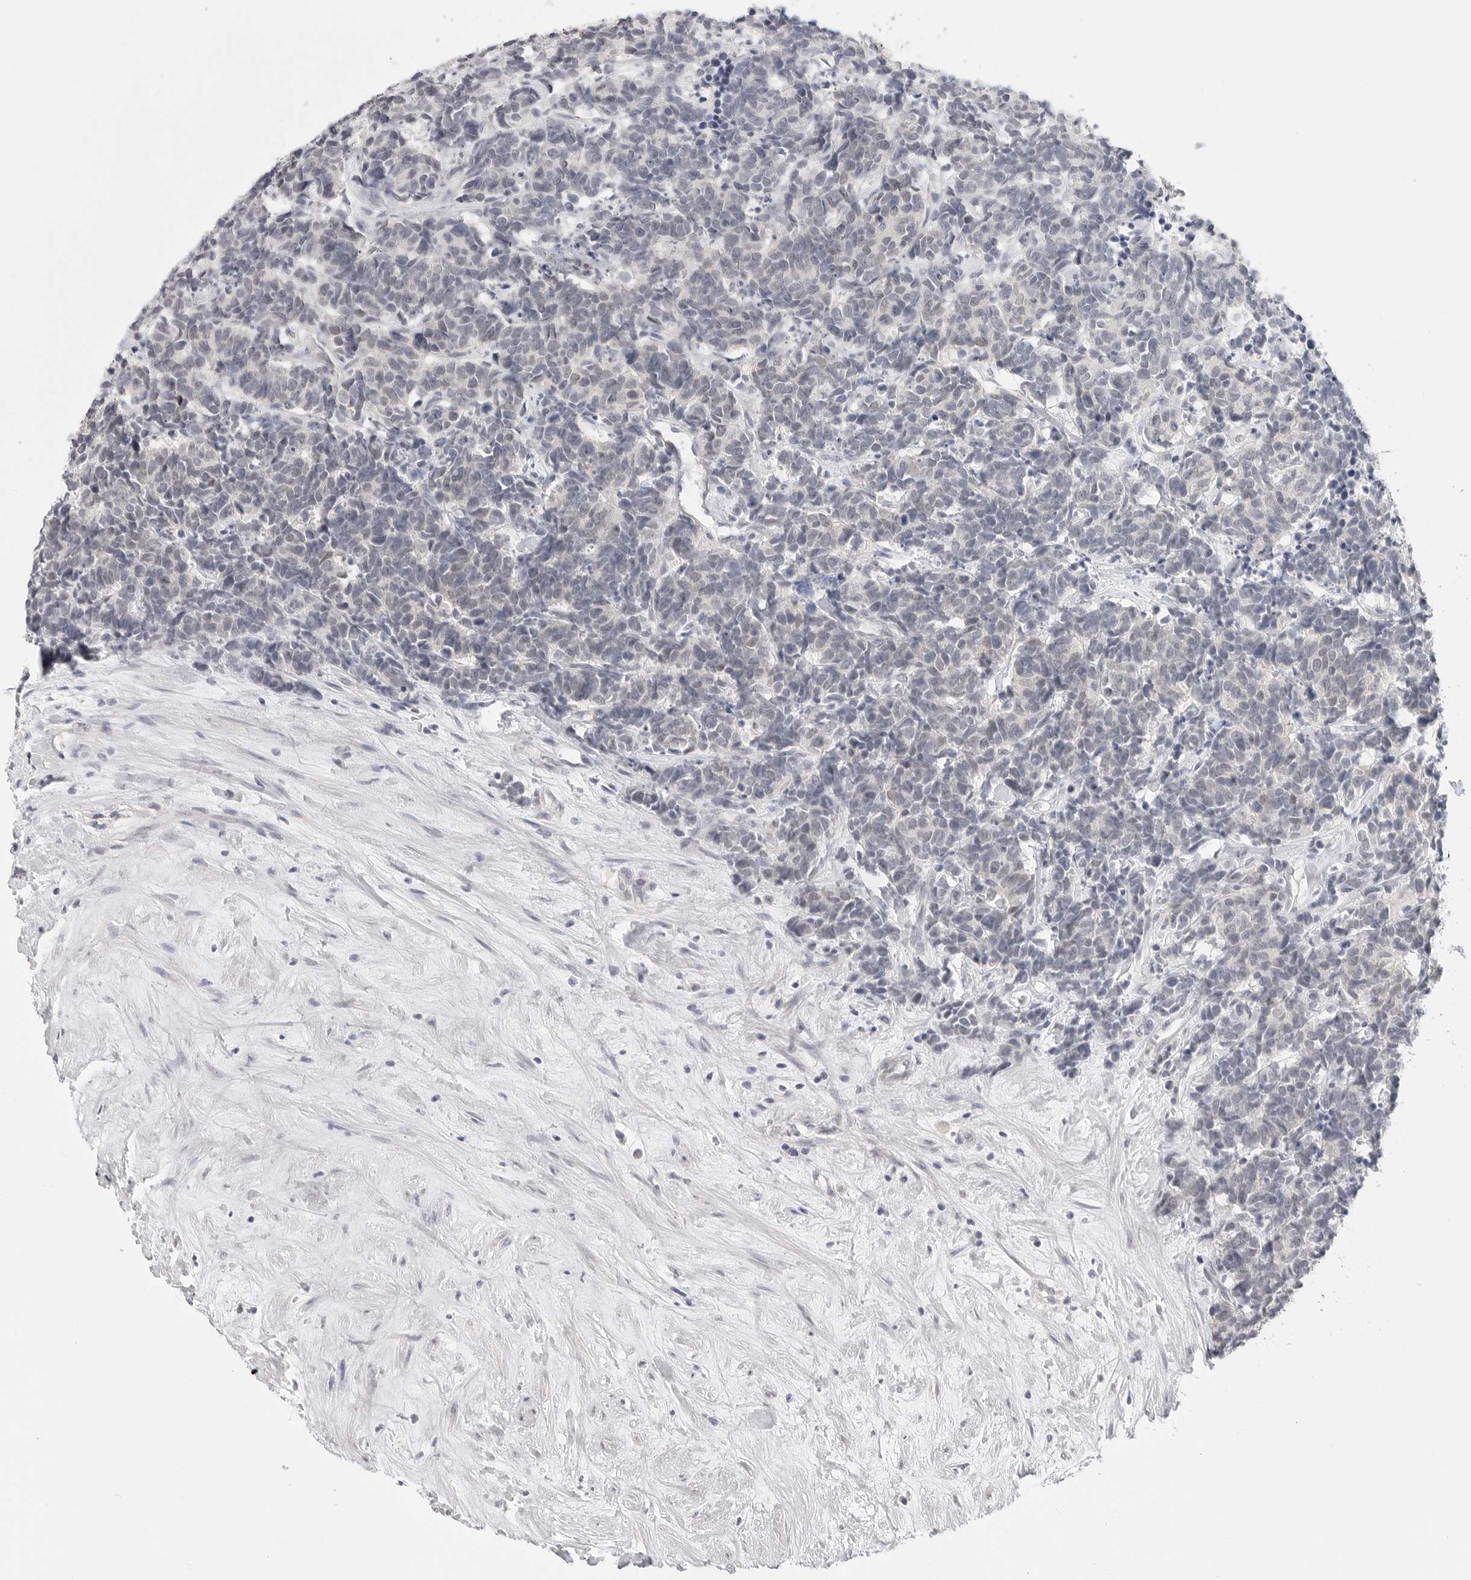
{"staining": {"intensity": "negative", "quantity": "none", "location": "none"}, "tissue": "carcinoid", "cell_type": "Tumor cells", "image_type": "cancer", "snomed": [{"axis": "morphology", "description": "Carcinoma, NOS"}, {"axis": "morphology", "description": "Carcinoid, malignant, NOS"}, {"axis": "topography", "description": "Urinary bladder"}], "caption": "IHC histopathology image of human carcinoid stained for a protein (brown), which exhibits no positivity in tumor cells. (Immunohistochemistry (ihc), brightfield microscopy, high magnification).", "gene": "HMGCS2", "patient": {"sex": "male", "age": 57}}